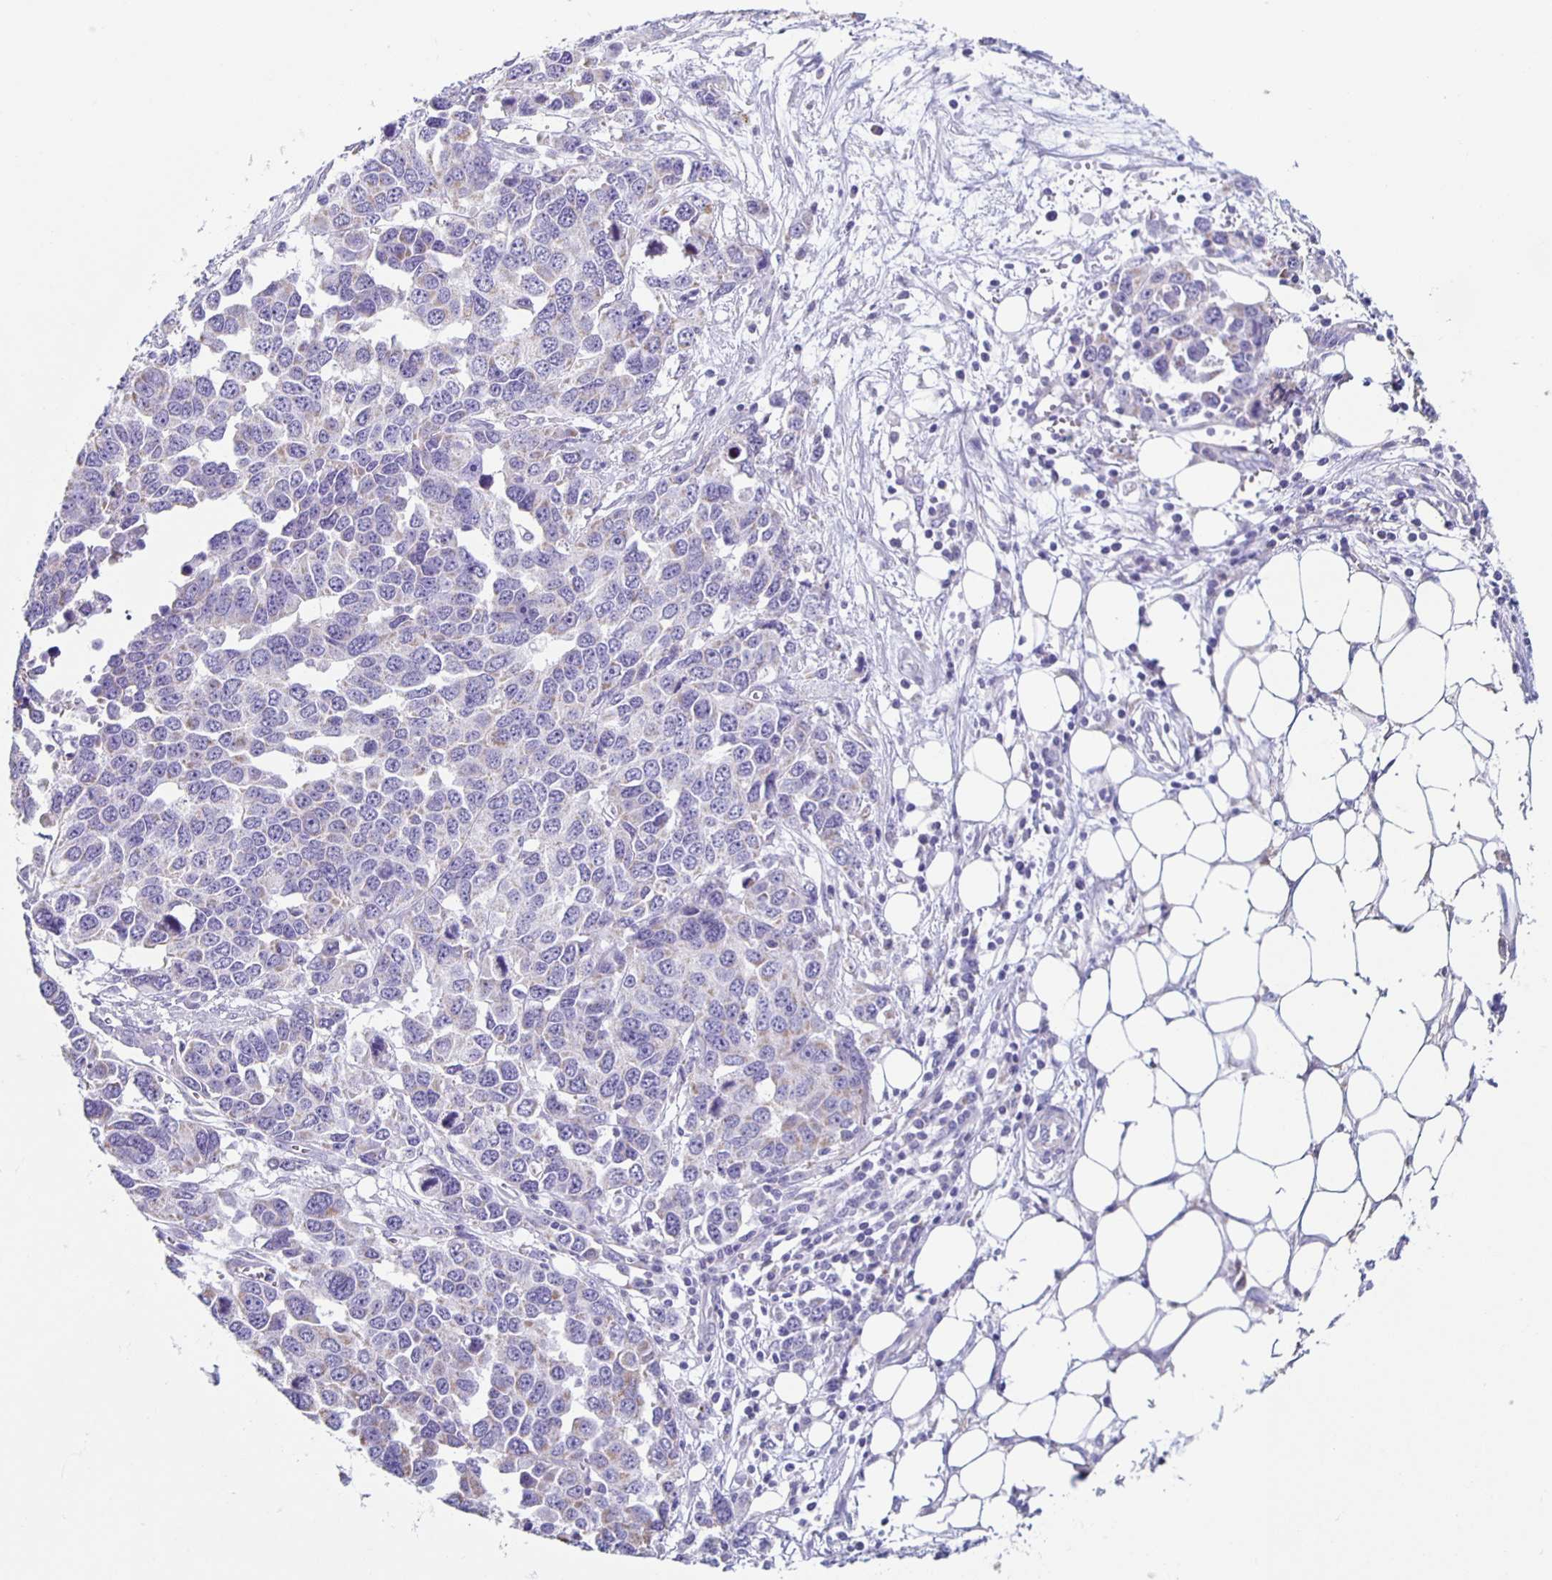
{"staining": {"intensity": "negative", "quantity": "none", "location": "none"}, "tissue": "ovarian cancer", "cell_type": "Tumor cells", "image_type": "cancer", "snomed": [{"axis": "morphology", "description": "Cystadenocarcinoma, serous, NOS"}, {"axis": "topography", "description": "Ovary"}], "caption": "Immunohistochemical staining of serous cystadenocarcinoma (ovarian) reveals no significant expression in tumor cells.", "gene": "TPPP", "patient": {"sex": "female", "age": 76}}